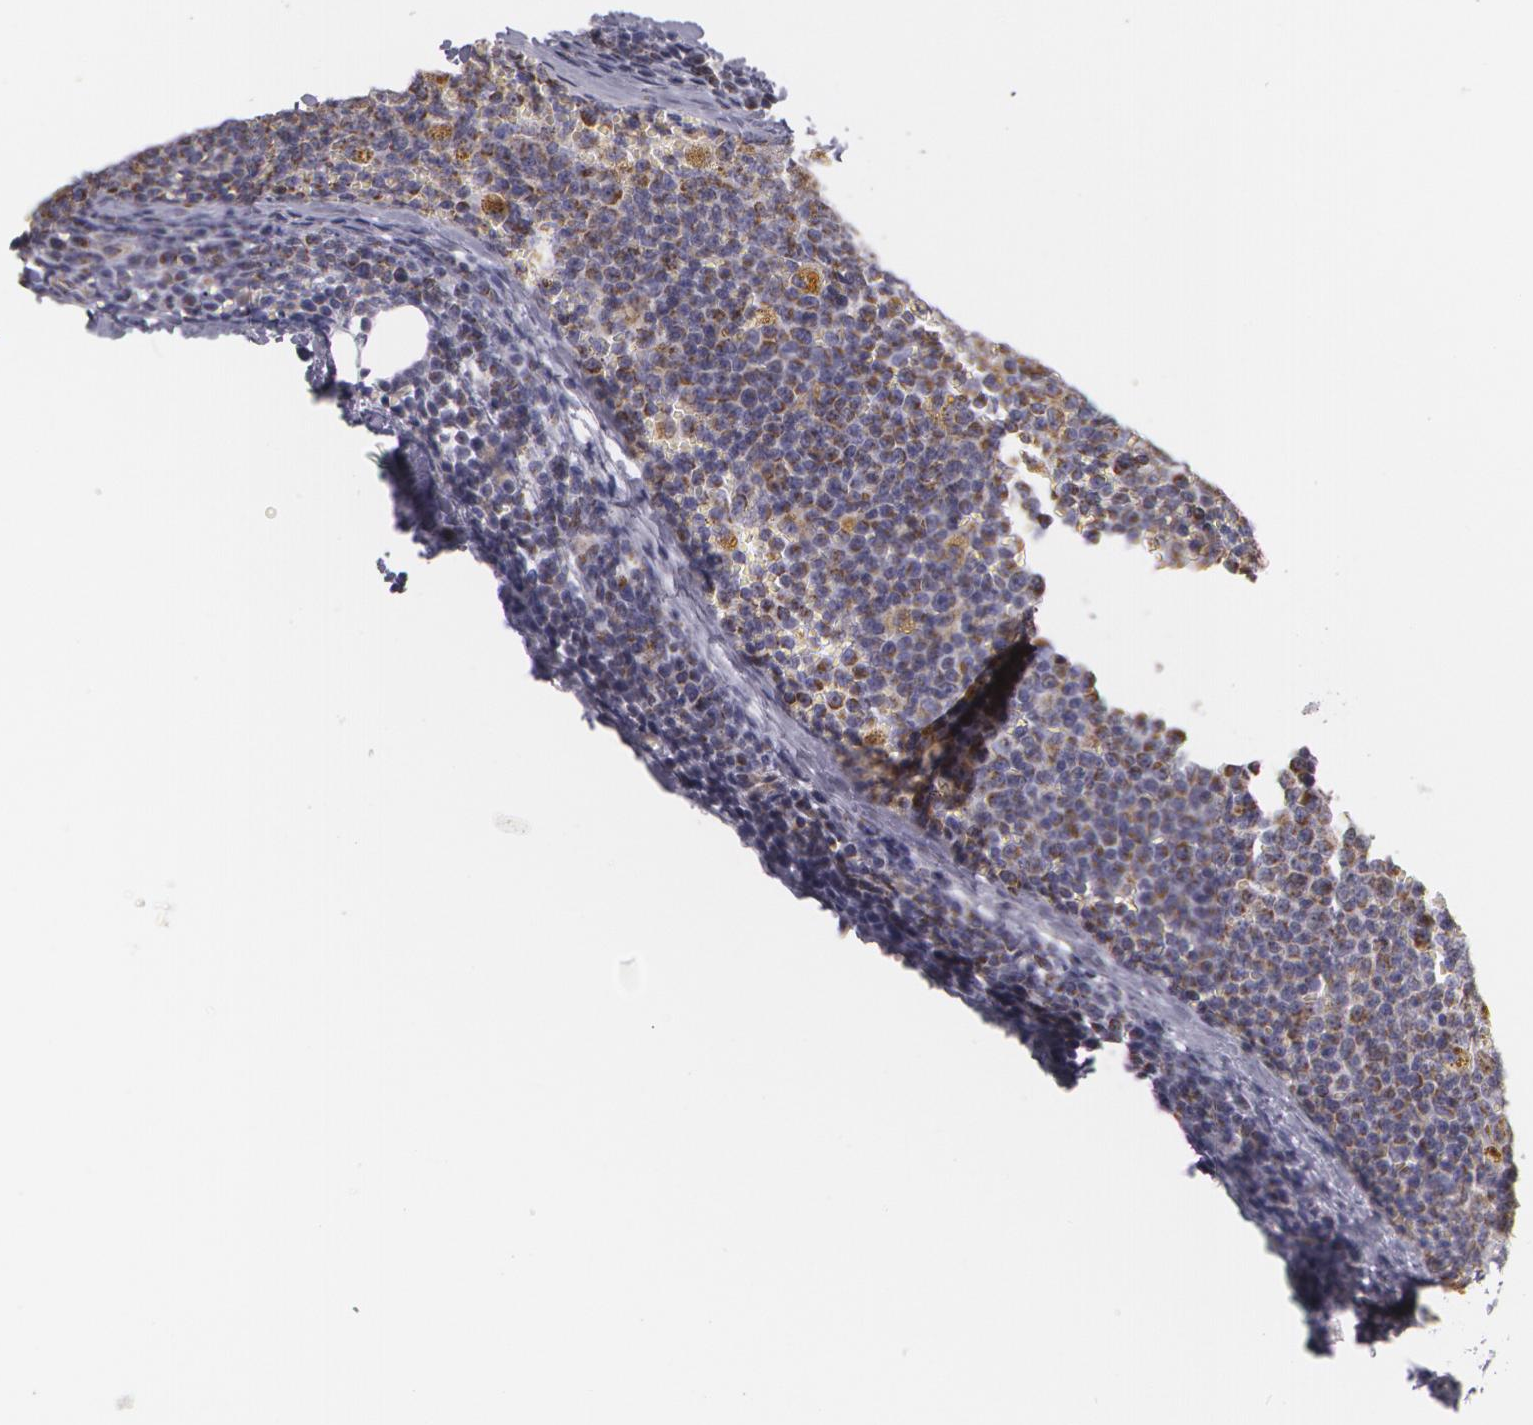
{"staining": {"intensity": "negative", "quantity": "none", "location": "none"}, "tissue": "lymphoma", "cell_type": "Tumor cells", "image_type": "cancer", "snomed": [{"axis": "morphology", "description": "Malignant lymphoma, non-Hodgkin's type, Low grade"}, {"axis": "topography", "description": "Lymph node"}], "caption": "IHC micrograph of neoplastic tissue: human lymphoma stained with DAB (3,3'-diaminobenzidine) demonstrates no significant protein expression in tumor cells.", "gene": "KRT18", "patient": {"sex": "male", "age": 50}}